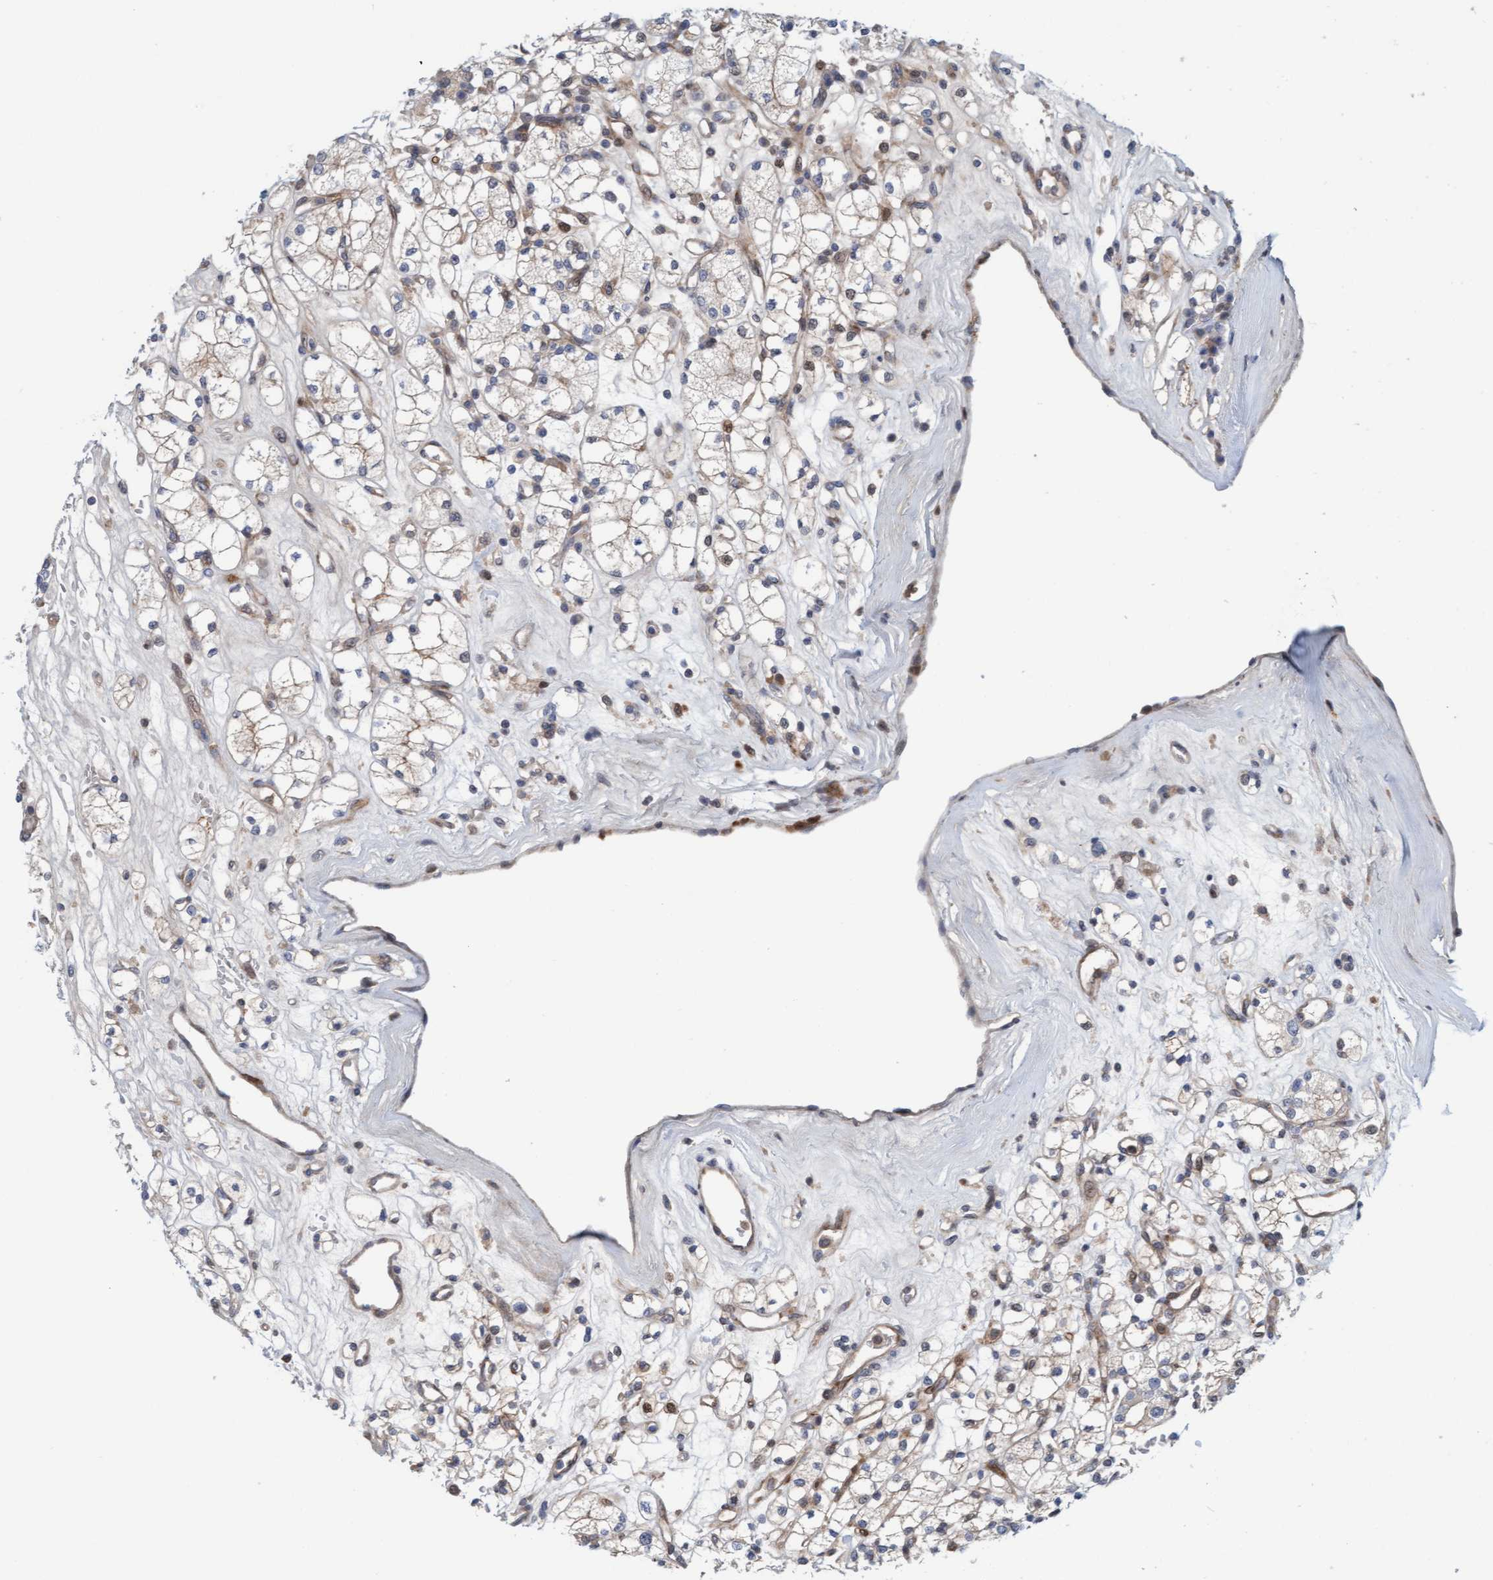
{"staining": {"intensity": "weak", "quantity": "<25%", "location": "cytoplasmic/membranous,nuclear"}, "tissue": "renal cancer", "cell_type": "Tumor cells", "image_type": "cancer", "snomed": [{"axis": "morphology", "description": "Adenocarcinoma, NOS"}, {"axis": "topography", "description": "Kidney"}], "caption": "The image displays no staining of tumor cells in adenocarcinoma (renal). (IHC, brightfield microscopy, high magnification).", "gene": "EIF4EBP1", "patient": {"sex": "male", "age": 77}}